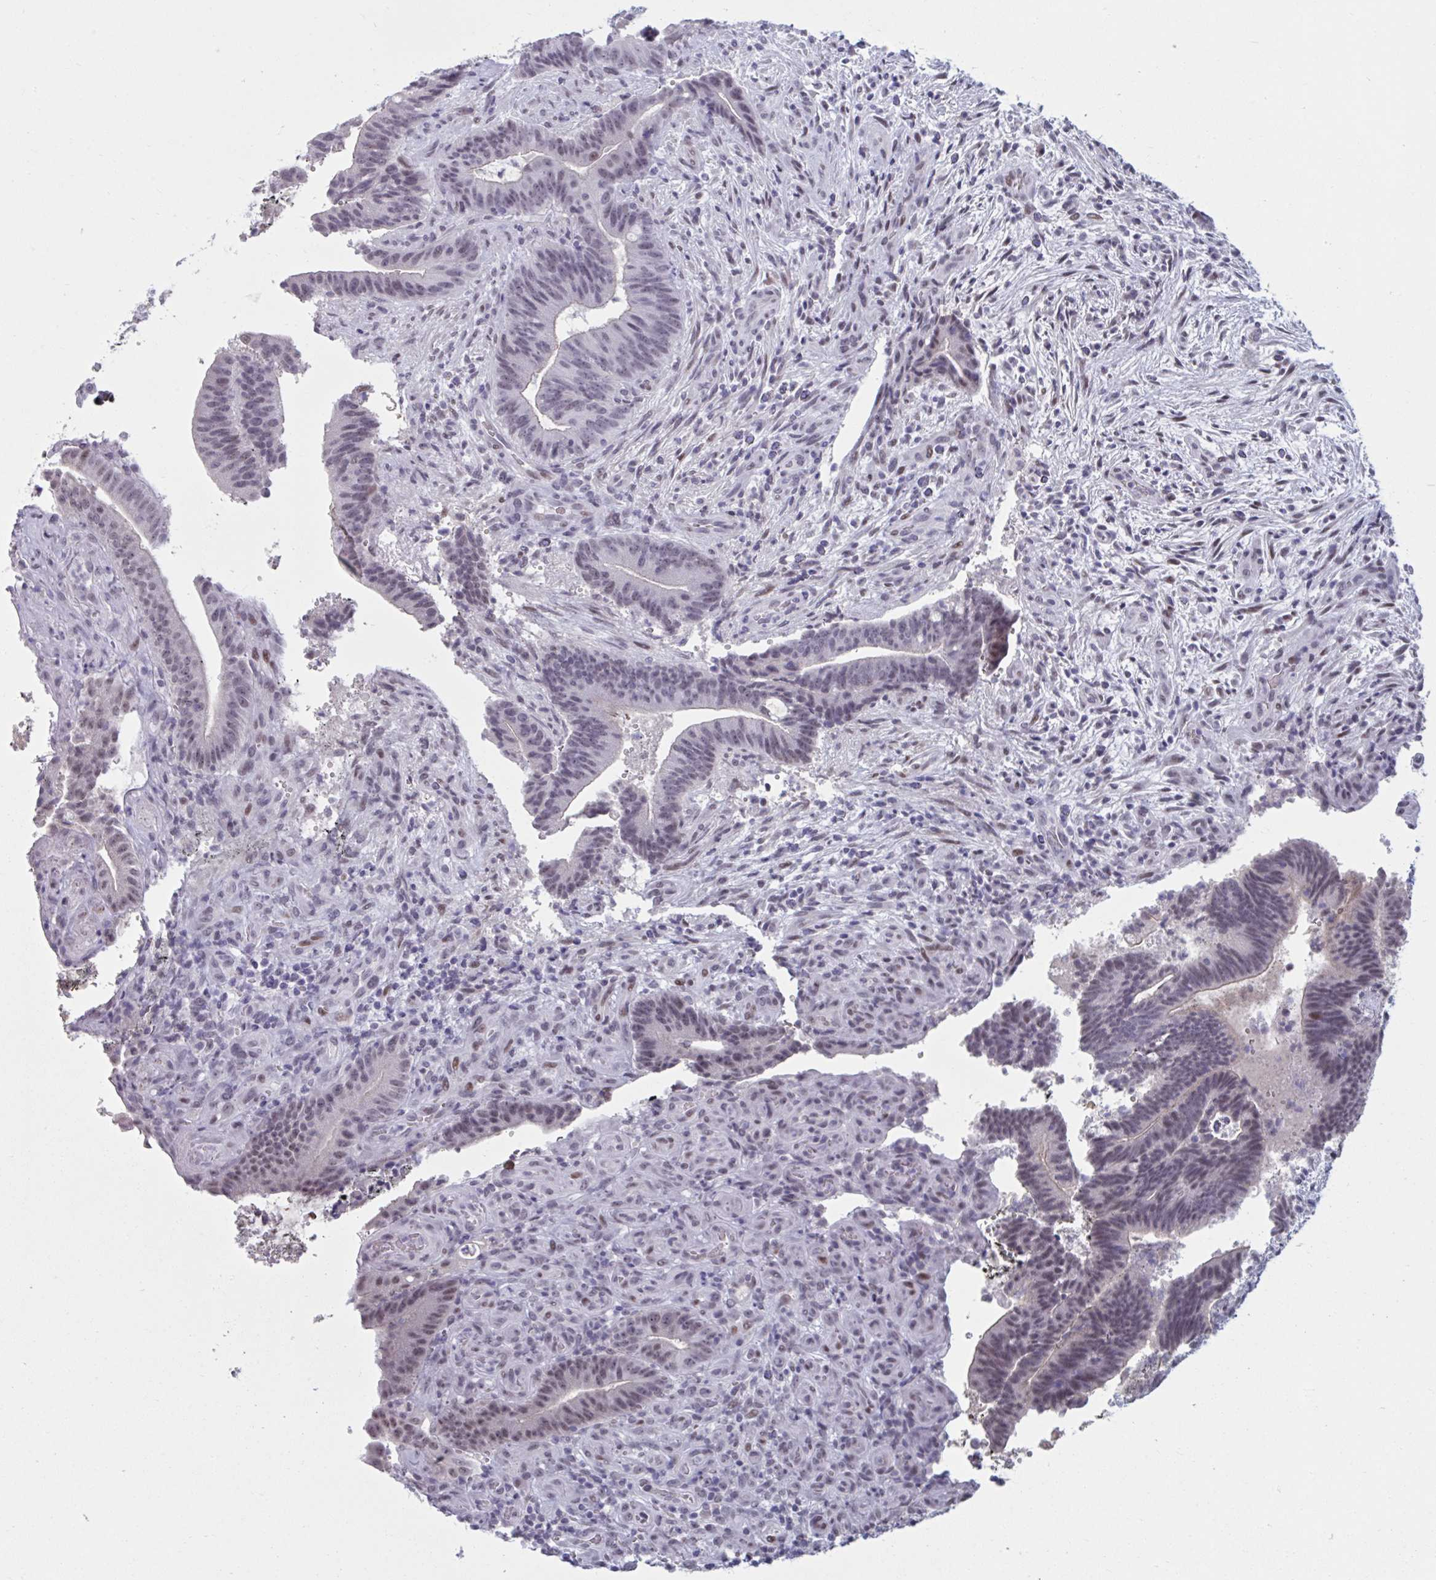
{"staining": {"intensity": "moderate", "quantity": "<25%", "location": "nuclear"}, "tissue": "colorectal cancer", "cell_type": "Tumor cells", "image_type": "cancer", "snomed": [{"axis": "morphology", "description": "Adenocarcinoma, NOS"}, {"axis": "topography", "description": "Colon"}], "caption": "Adenocarcinoma (colorectal) stained with a brown dye reveals moderate nuclear positive positivity in approximately <25% of tumor cells.", "gene": "HSD17B6", "patient": {"sex": "female", "age": 43}}